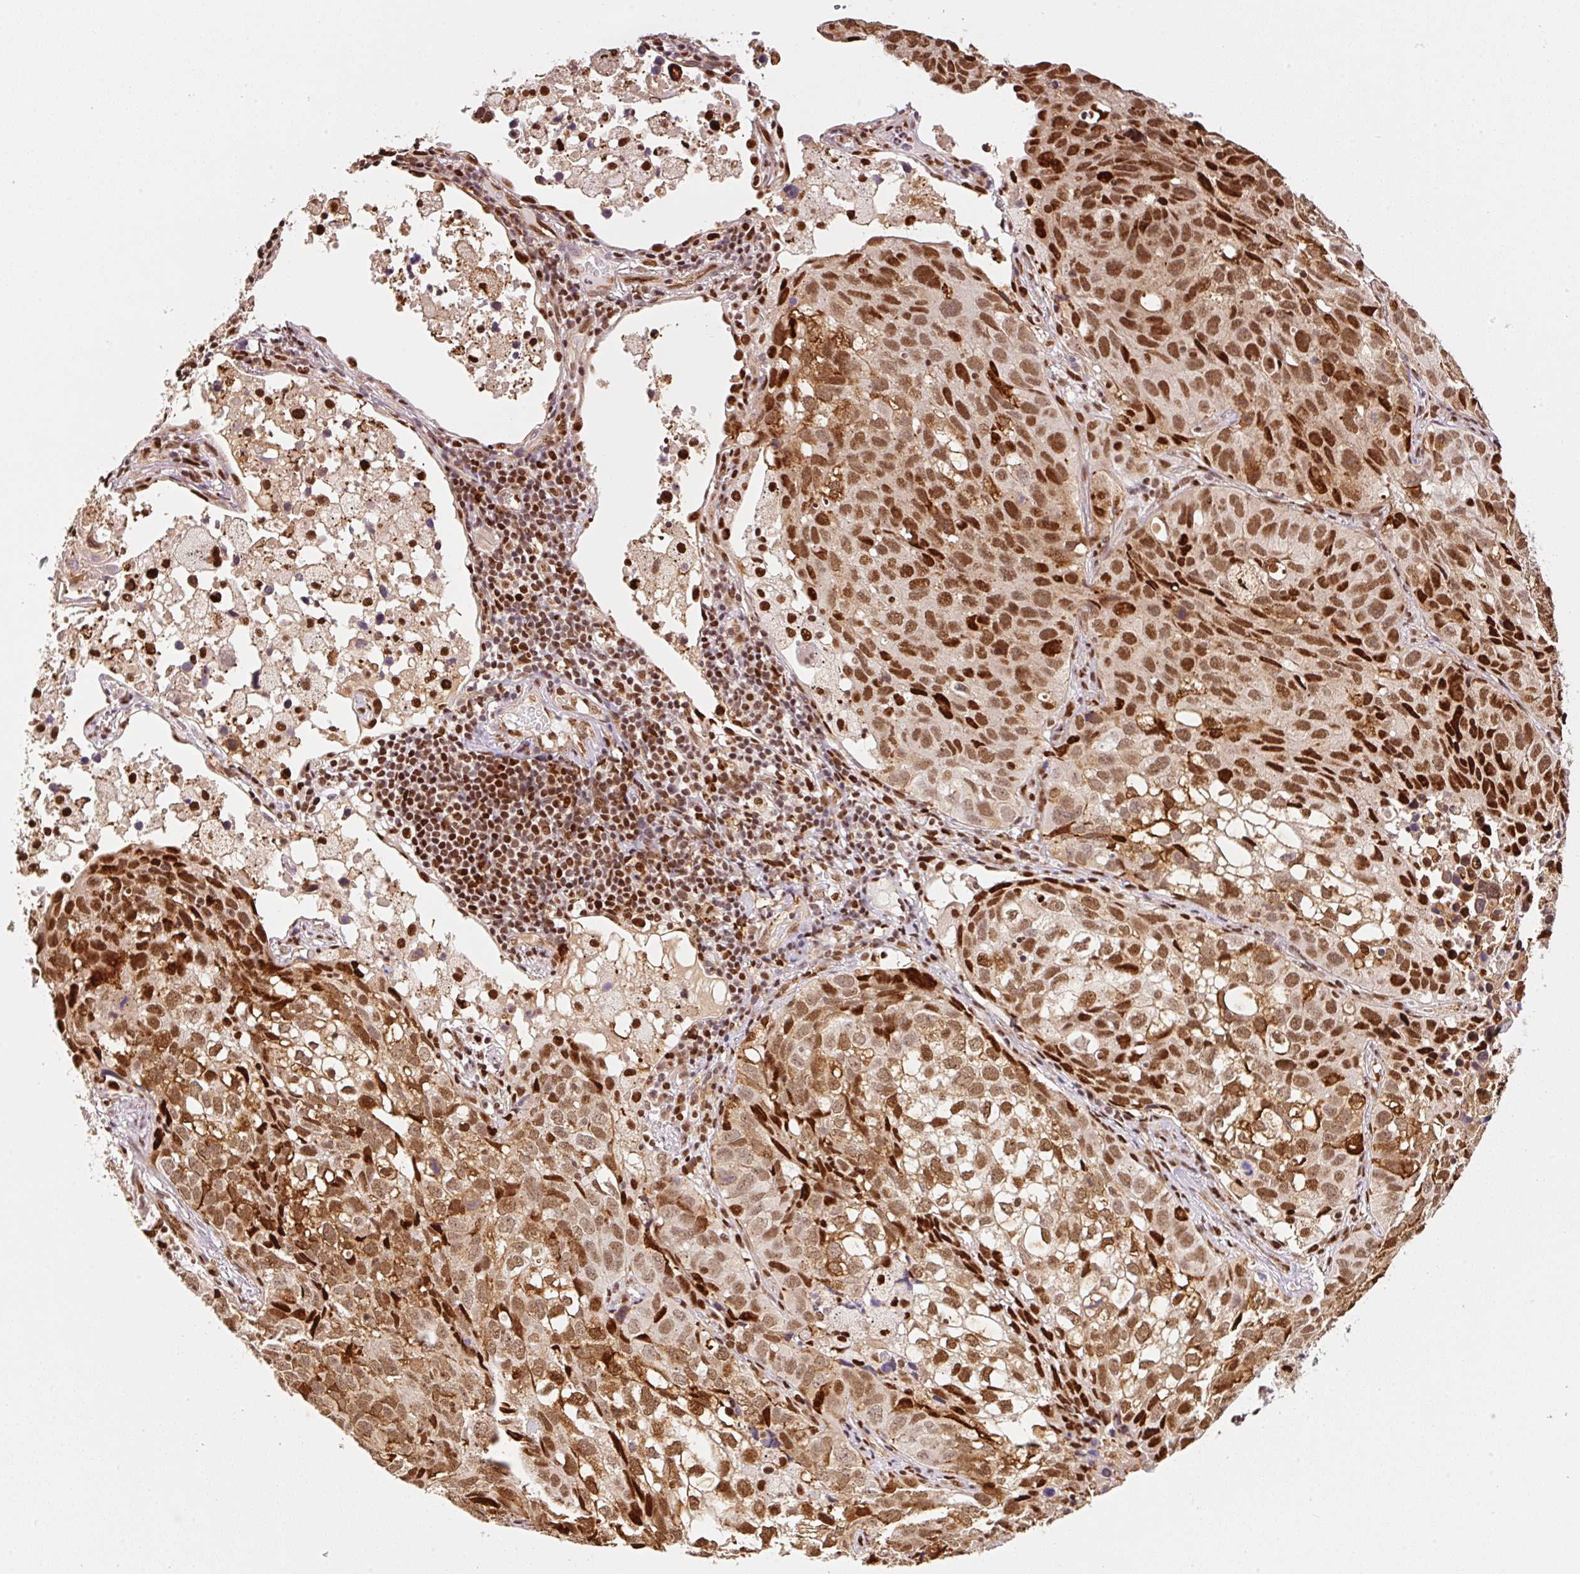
{"staining": {"intensity": "strong", "quantity": ">75%", "location": "nuclear"}, "tissue": "lung cancer", "cell_type": "Tumor cells", "image_type": "cancer", "snomed": [{"axis": "morphology", "description": "Squamous cell carcinoma, NOS"}, {"axis": "topography", "description": "Lung"}], "caption": "The immunohistochemical stain highlights strong nuclear staining in tumor cells of lung cancer tissue. (brown staining indicates protein expression, while blue staining denotes nuclei).", "gene": "GPR139", "patient": {"sex": "male", "age": 60}}